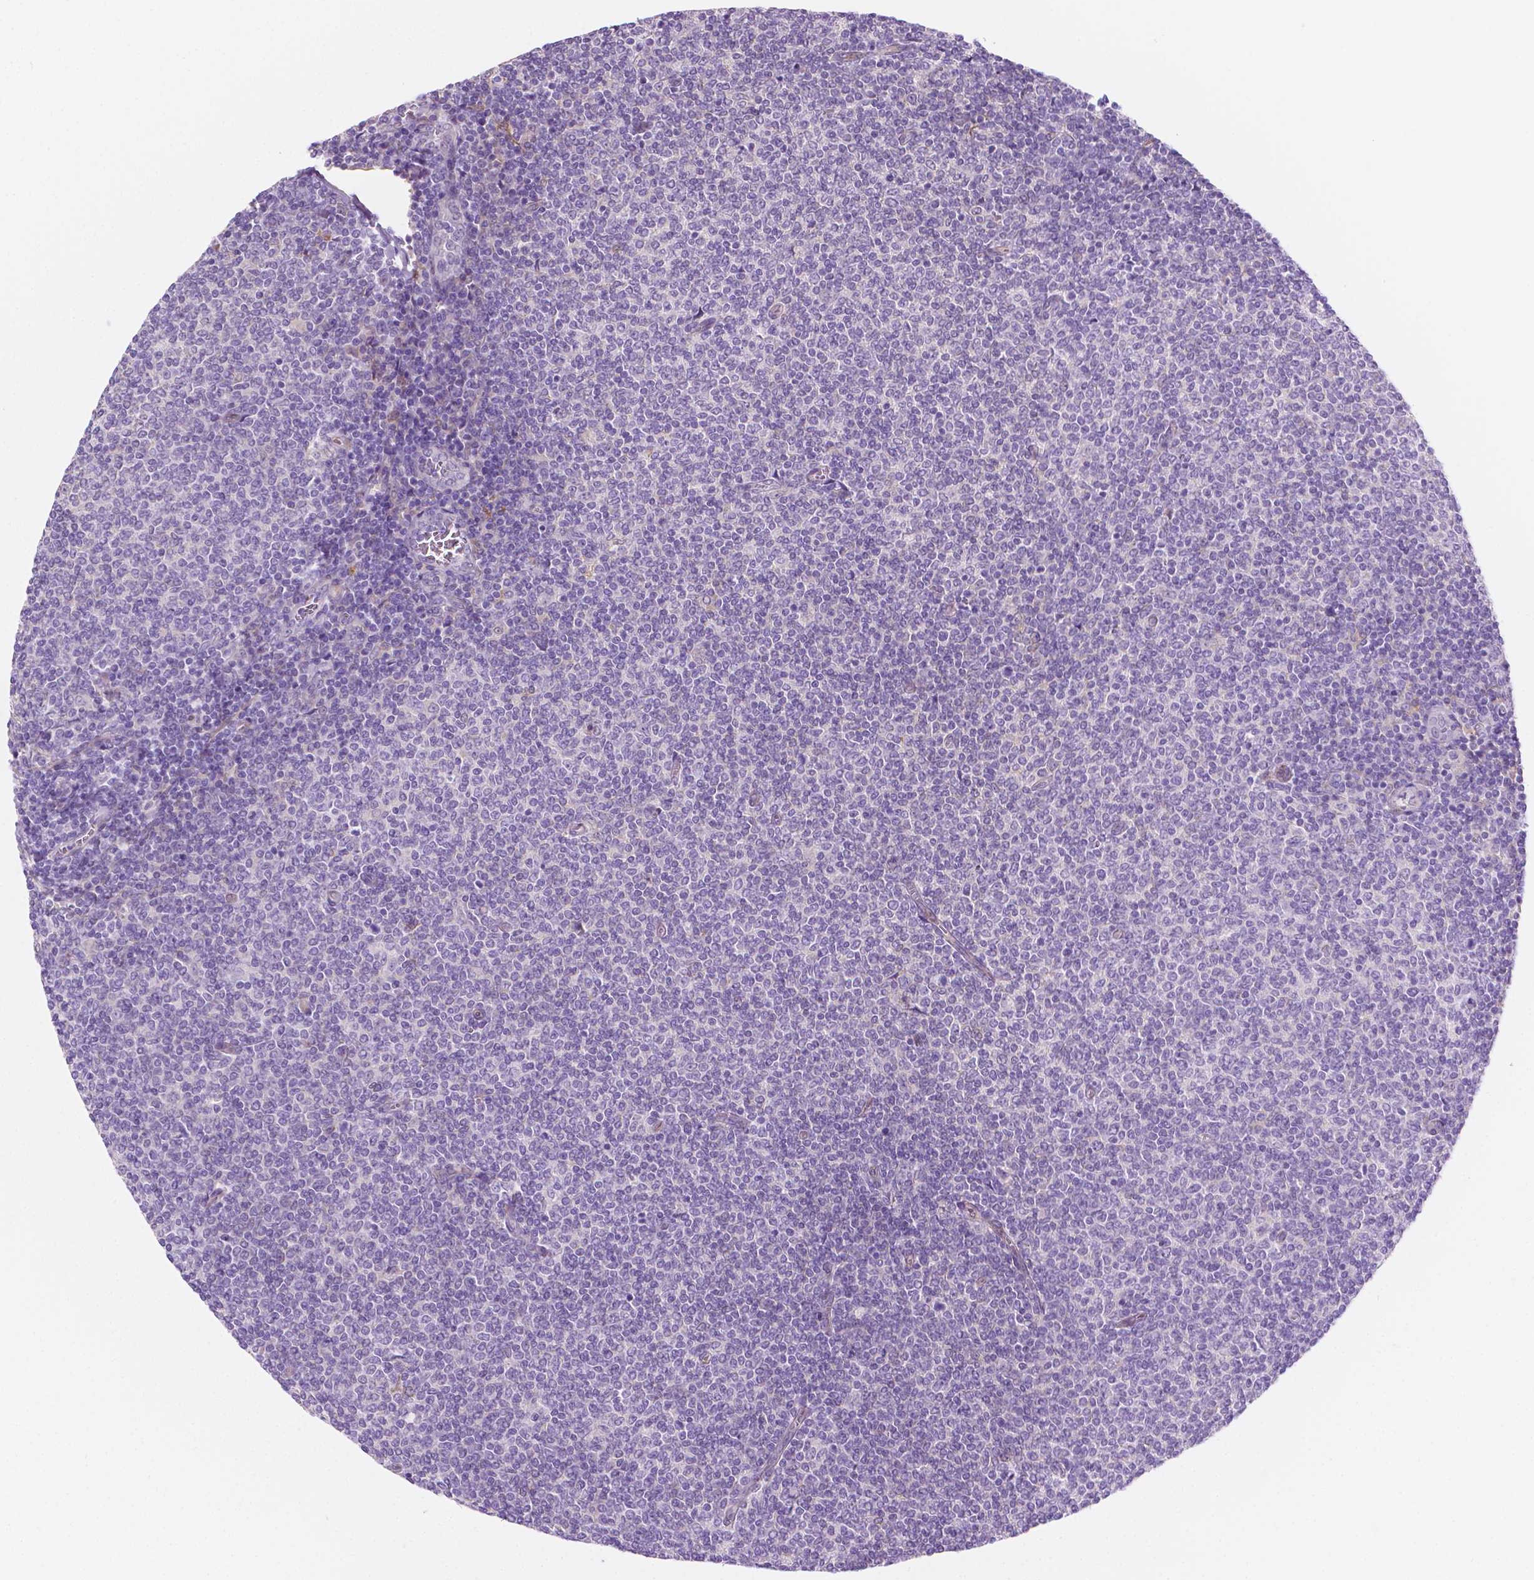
{"staining": {"intensity": "negative", "quantity": "none", "location": "none"}, "tissue": "lymphoma", "cell_type": "Tumor cells", "image_type": "cancer", "snomed": [{"axis": "morphology", "description": "Malignant lymphoma, non-Hodgkin's type, Low grade"}, {"axis": "topography", "description": "Lymph node"}], "caption": "Human lymphoma stained for a protein using immunohistochemistry displays no staining in tumor cells.", "gene": "EPPK1", "patient": {"sex": "male", "age": 52}}